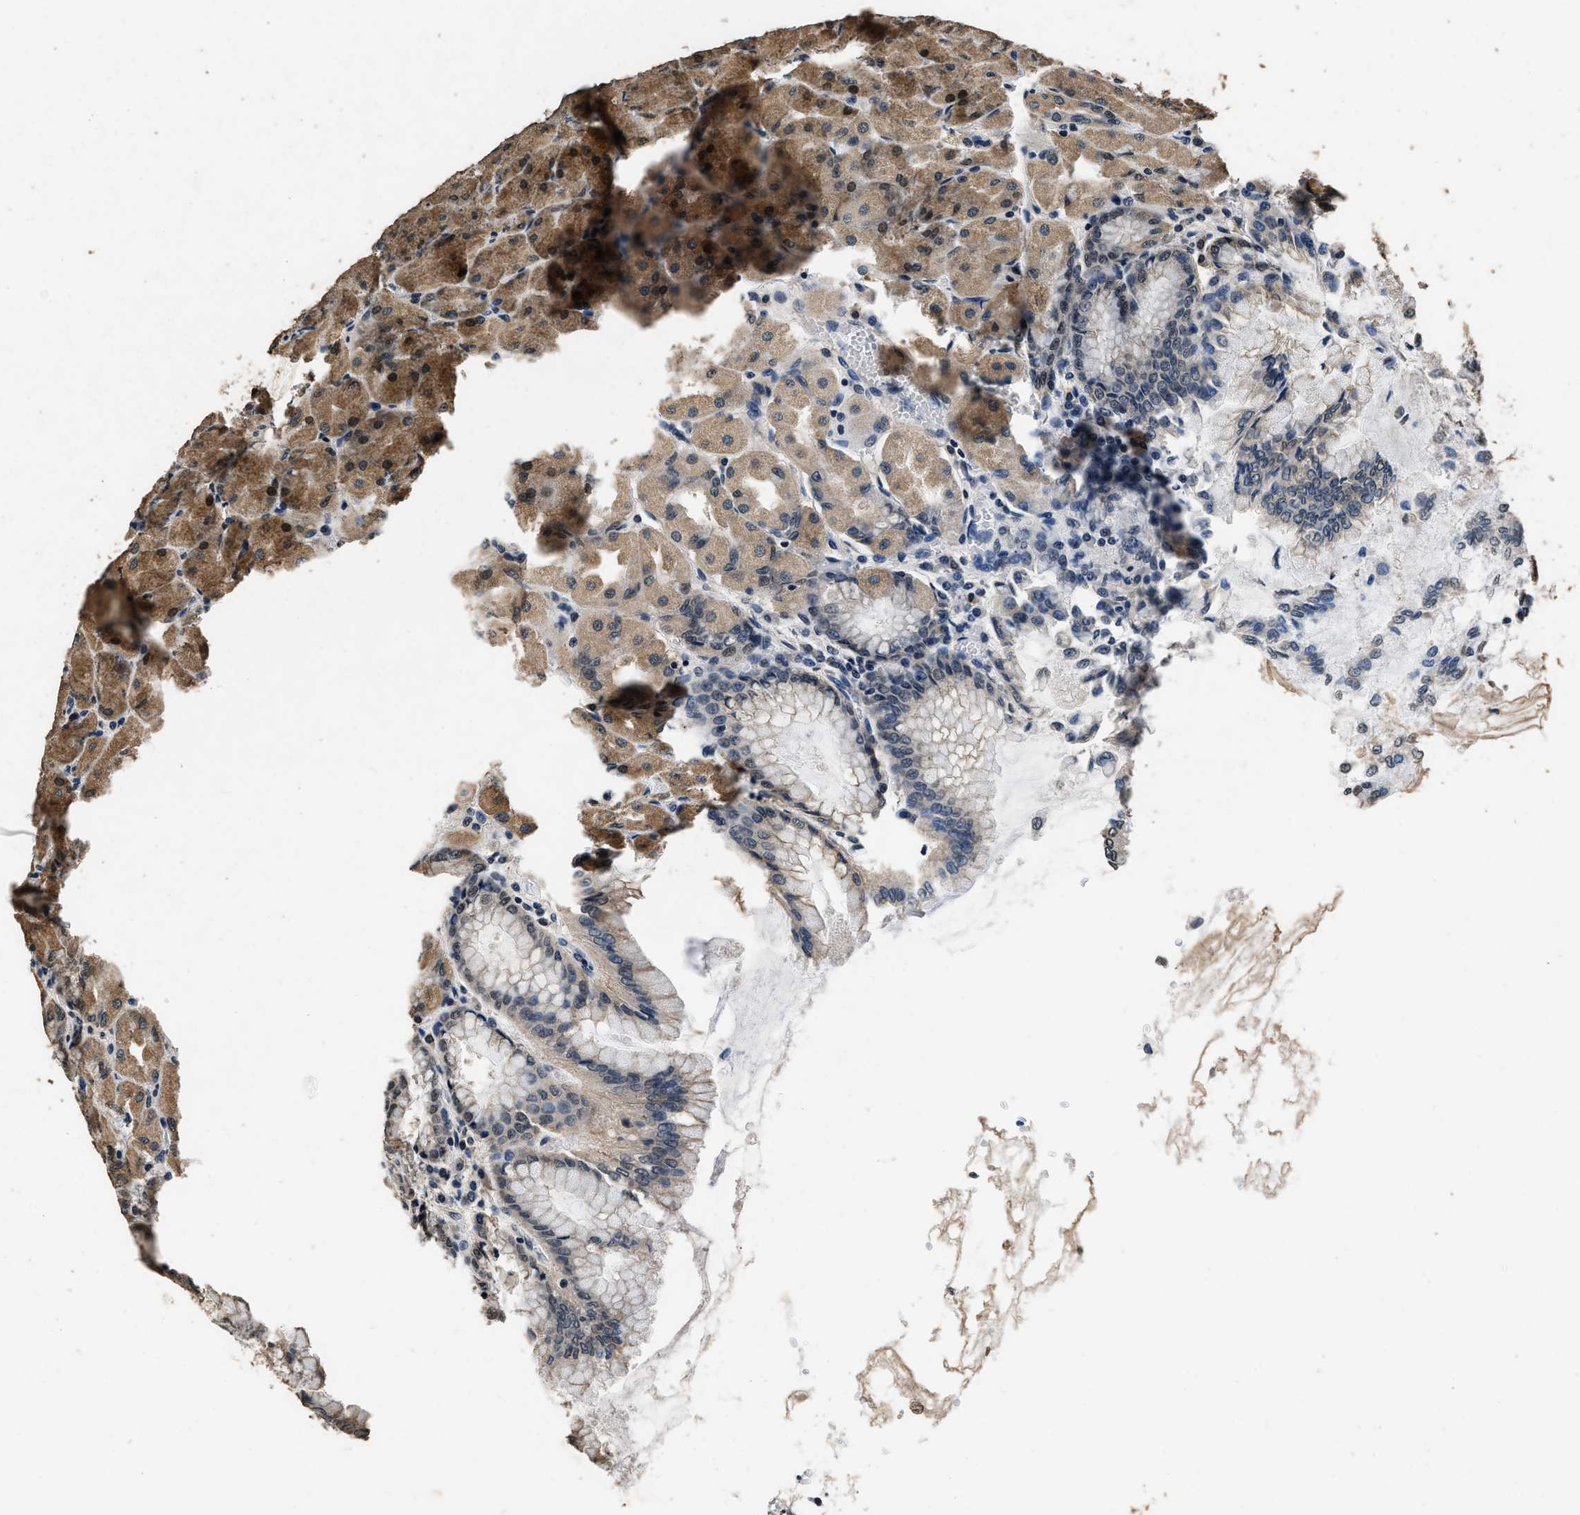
{"staining": {"intensity": "moderate", "quantity": ">75%", "location": "cytoplasmic/membranous,nuclear"}, "tissue": "stomach", "cell_type": "Glandular cells", "image_type": "normal", "snomed": [{"axis": "morphology", "description": "Normal tissue, NOS"}, {"axis": "topography", "description": "Stomach, upper"}], "caption": "An immunohistochemistry micrograph of unremarkable tissue is shown. Protein staining in brown highlights moderate cytoplasmic/membranous,nuclear positivity in stomach within glandular cells.", "gene": "CSTF1", "patient": {"sex": "female", "age": 56}}